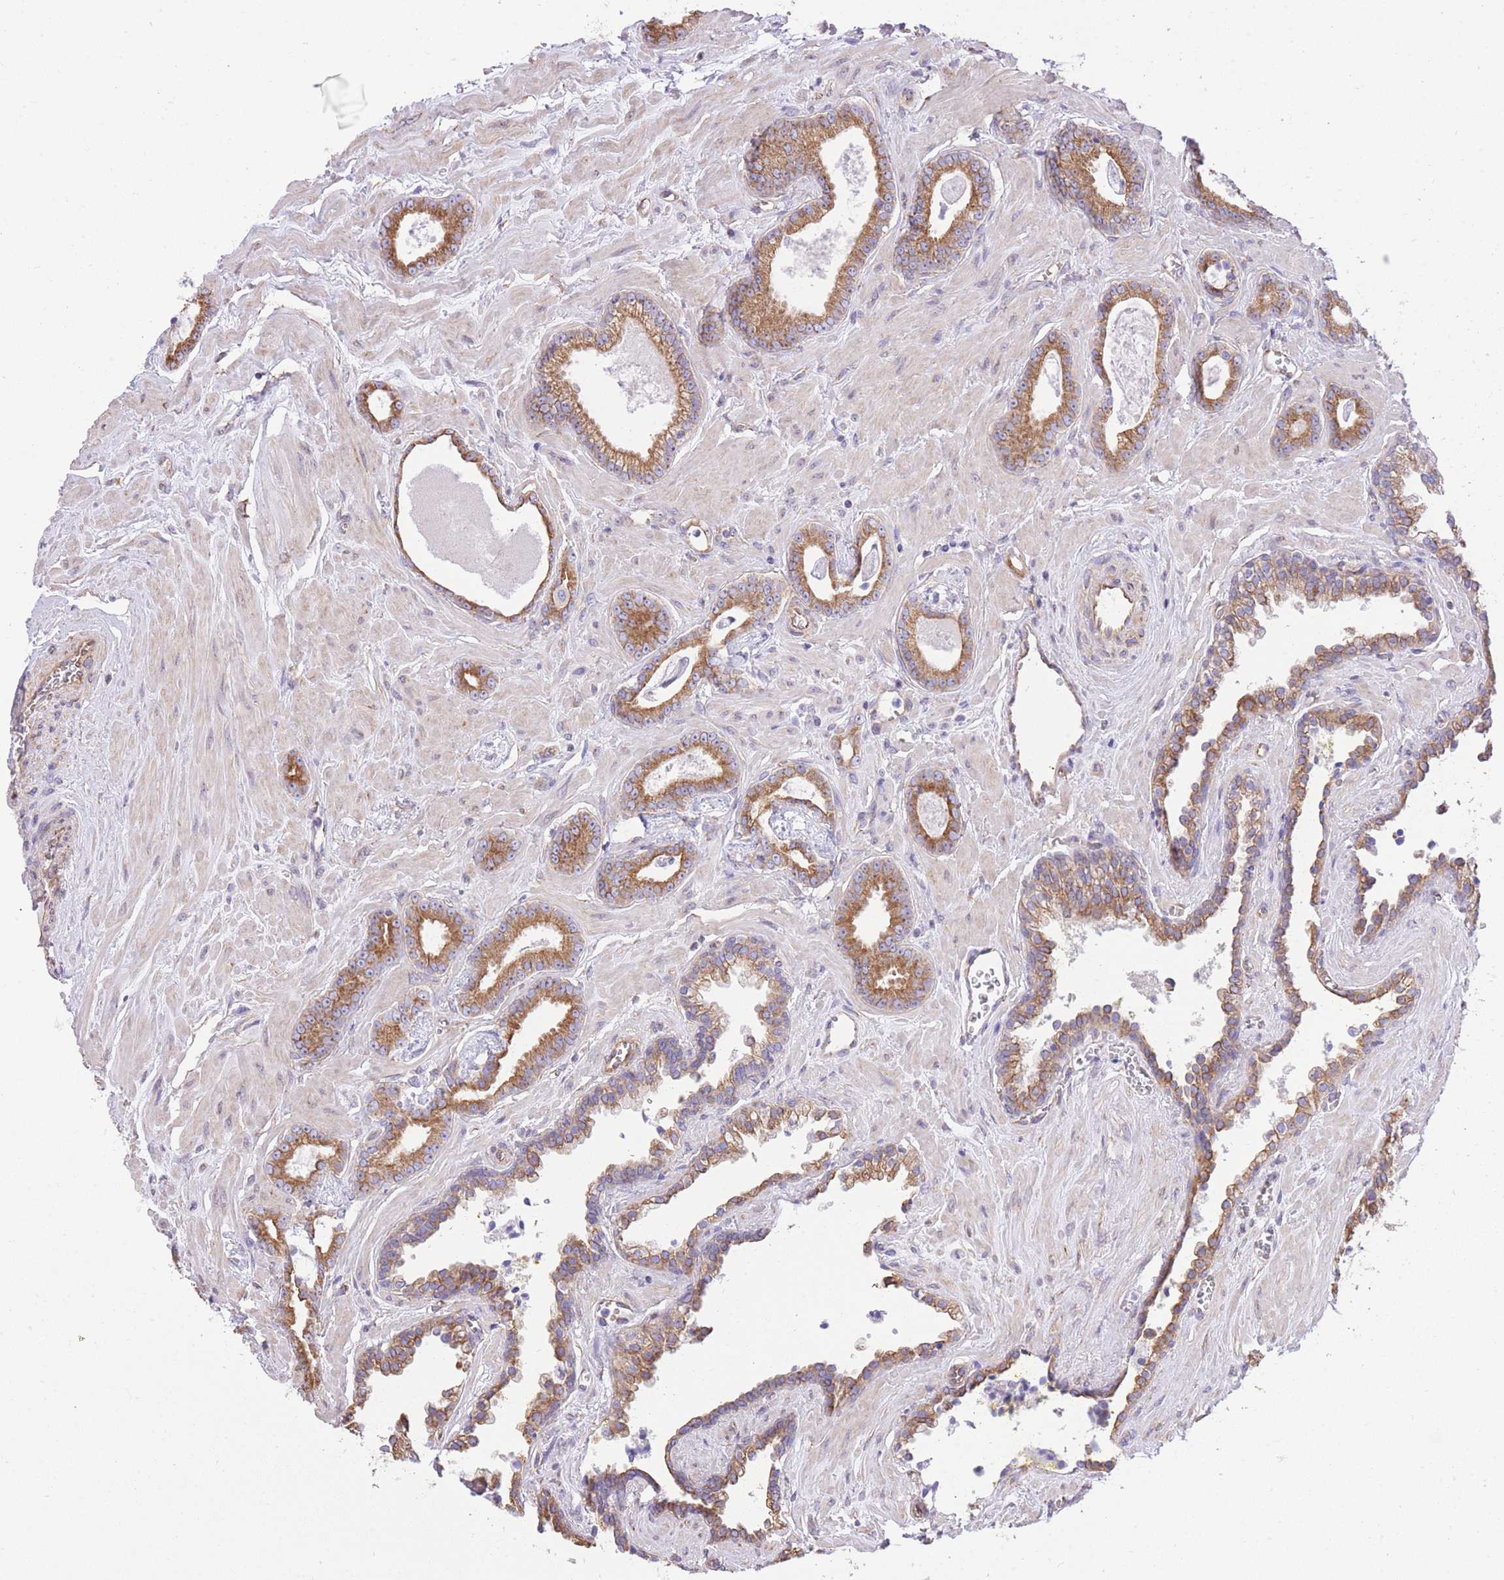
{"staining": {"intensity": "moderate", "quantity": ">75%", "location": "cytoplasmic/membranous"}, "tissue": "prostate cancer", "cell_type": "Tumor cells", "image_type": "cancer", "snomed": [{"axis": "morphology", "description": "Adenocarcinoma, Low grade"}, {"axis": "topography", "description": "Prostate"}], "caption": "Prostate adenocarcinoma (low-grade) was stained to show a protein in brown. There is medium levels of moderate cytoplasmic/membranous positivity in about >75% of tumor cells.", "gene": "RHOU", "patient": {"sex": "male", "age": 60}}